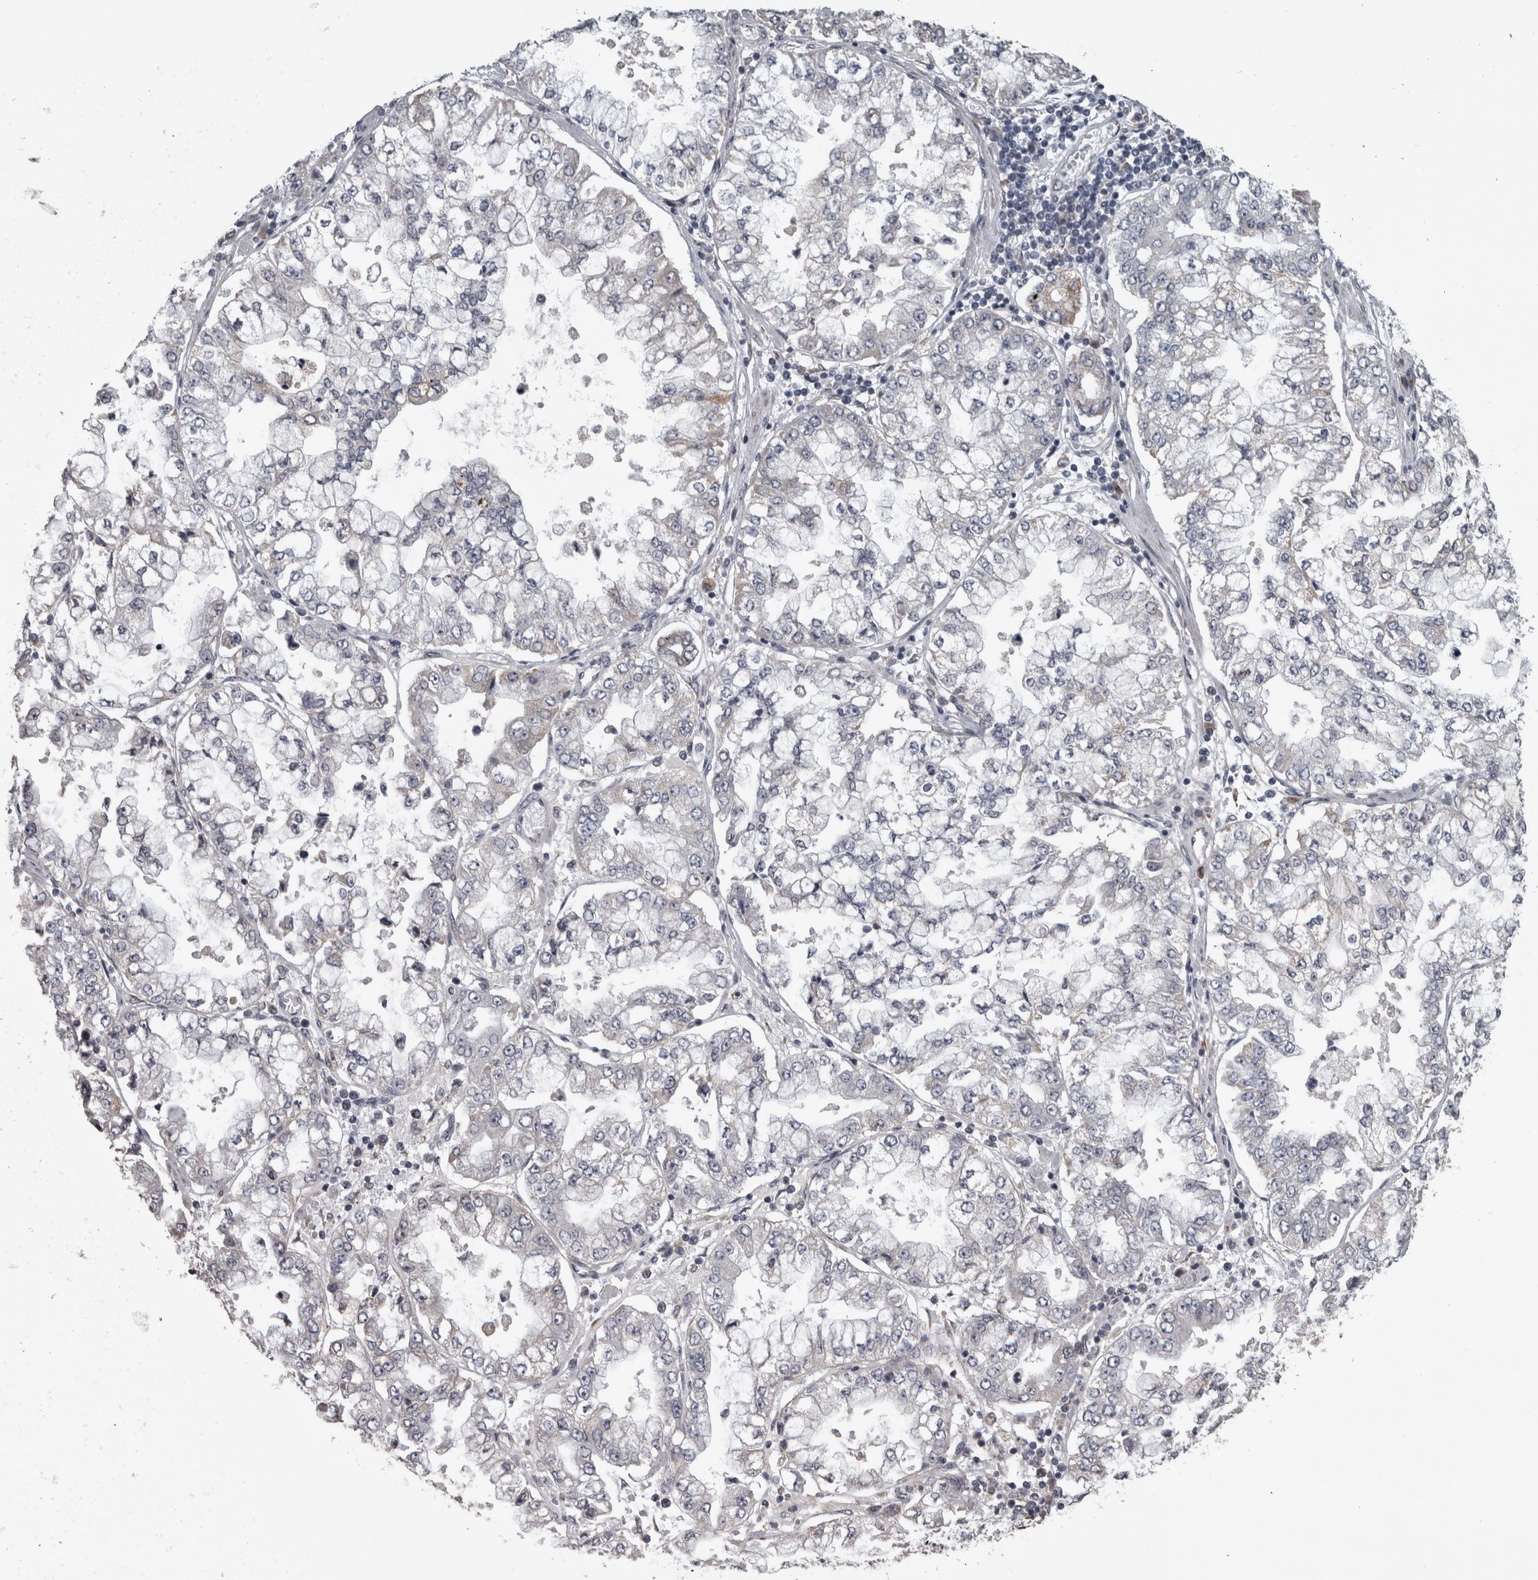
{"staining": {"intensity": "negative", "quantity": "none", "location": "none"}, "tissue": "stomach cancer", "cell_type": "Tumor cells", "image_type": "cancer", "snomed": [{"axis": "morphology", "description": "Adenocarcinoma, NOS"}, {"axis": "topography", "description": "Stomach"}], "caption": "Immunohistochemistry of human stomach cancer reveals no staining in tumor cells.", "gene": "DBT", "patient": {"sex": "male", "age": 76}}